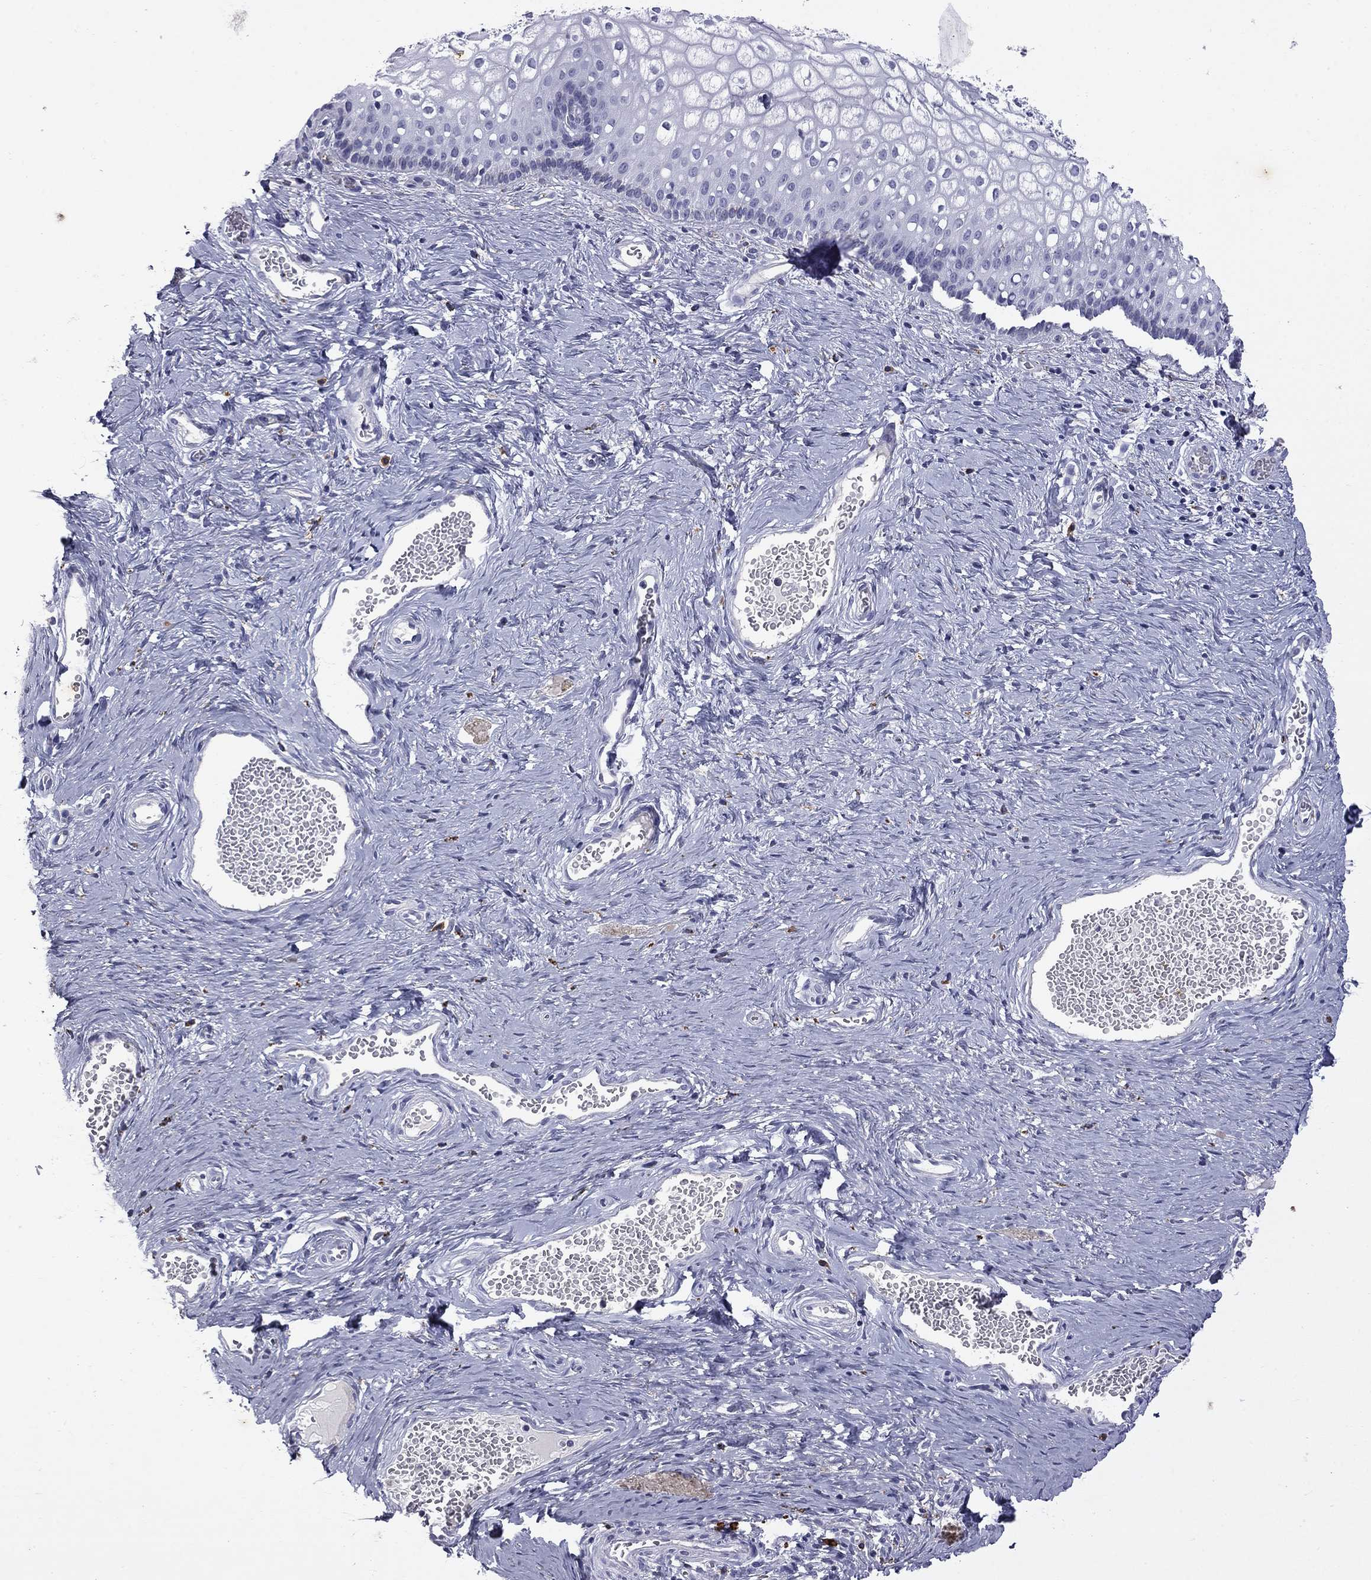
{"staining": {"intensity": "negative", "quantity": "none", "location": "none"}, "tissue": "vagina", "cell_type": "Squamous epithelial cells", "image_type": "normal", "snomed": [{"axis": "morphology", "description": "Normal tissue, NOS"}, {"axis": "topography", "description": "Vagina"}], "caption": "Immunohistochemical staining of benign vagina exhibits no significant positivity in squamous epithelial cells. (DAB IHC with hematoxylin counter stain).", "gene": "MADCAM1", "patient": {"sex": "female", "age": 32}}